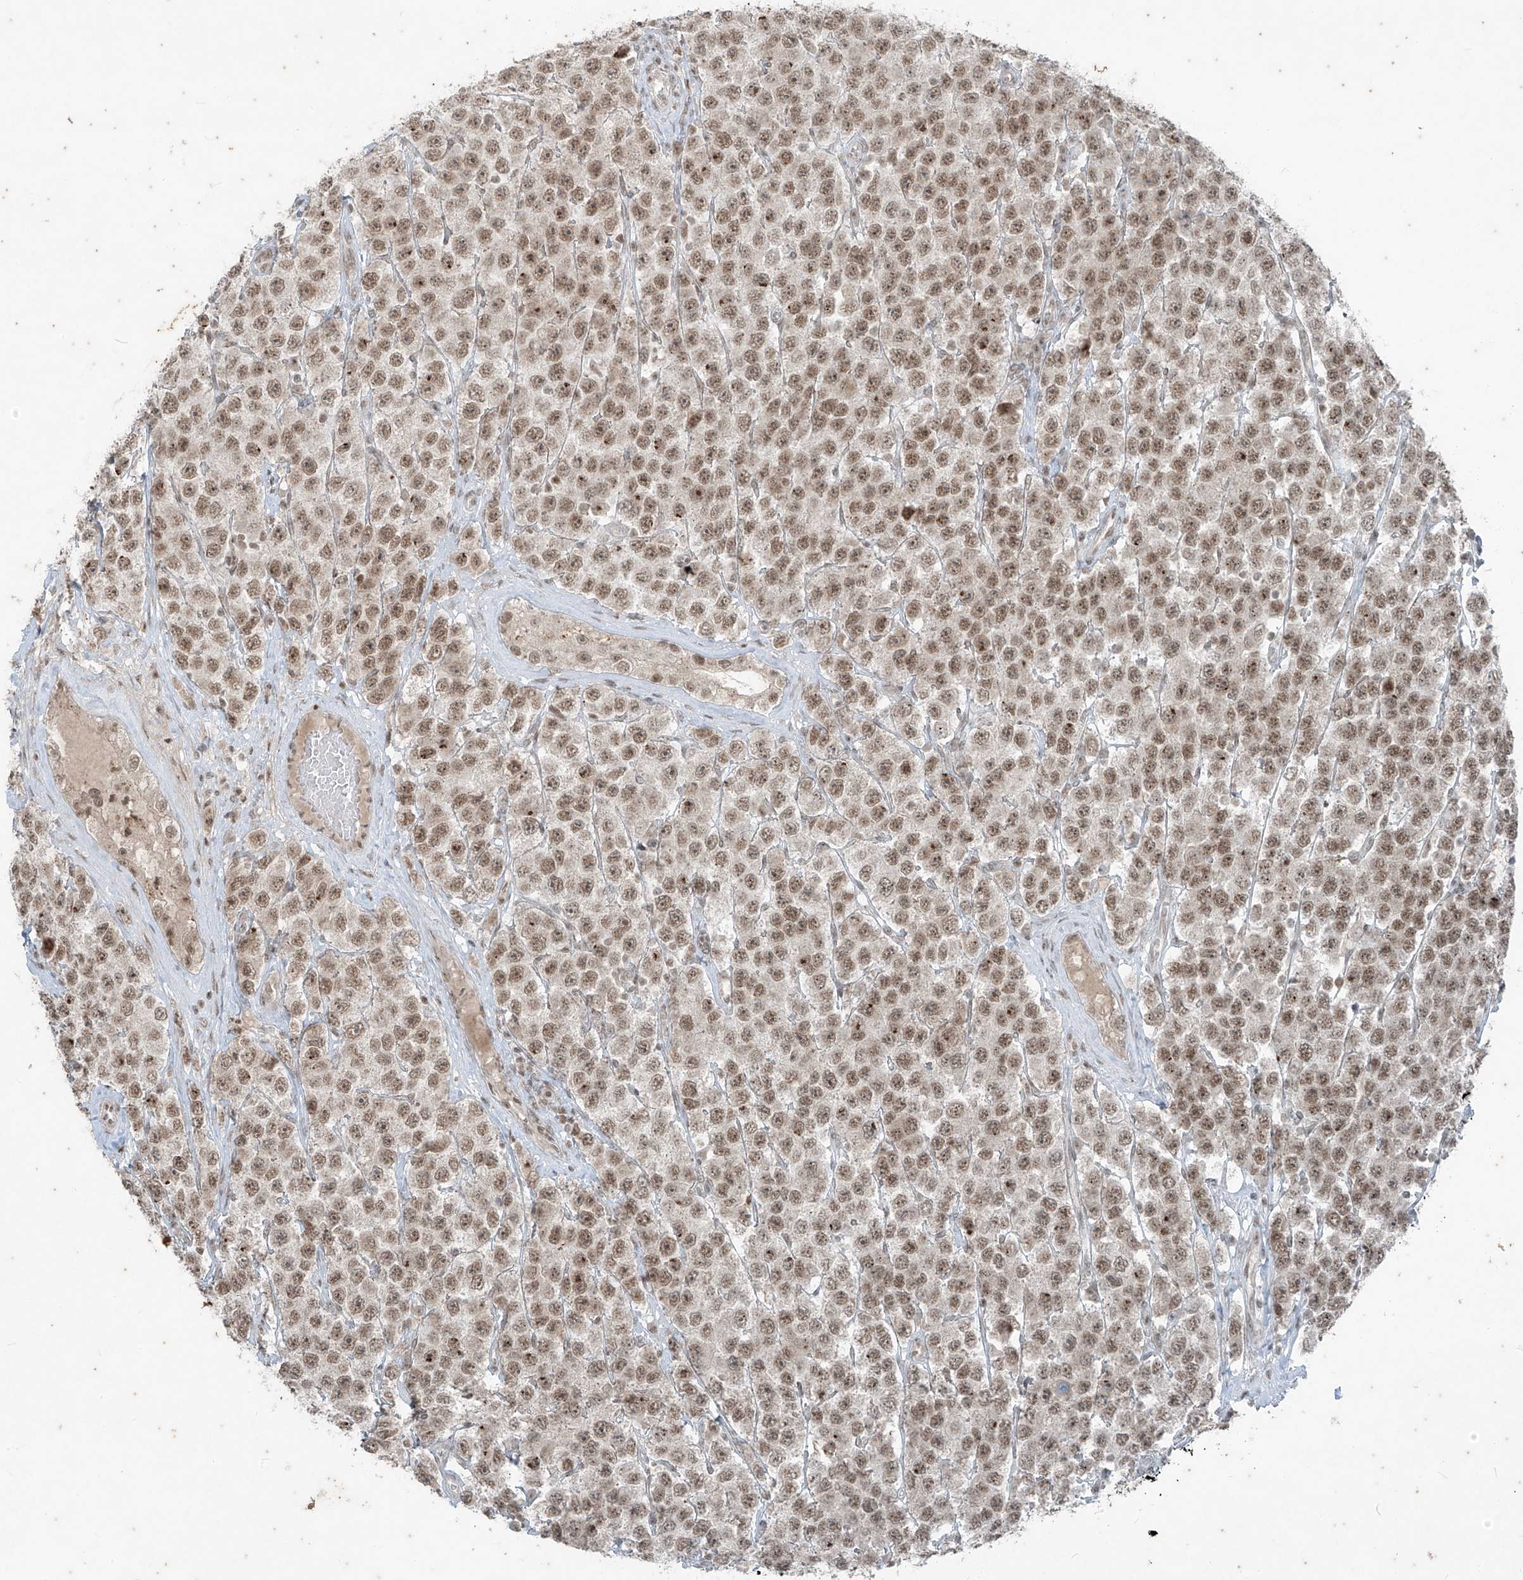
{"staining": {"intensity": "moderate", "quantity": ">75%", "location": "nuclear"}, "tissue": "testis cancer", "cell_type": "Tumor cells", "image_type": "cancer", "snomed": [{"axis": "morphology", "description": "Seminoma, NOS"}, {"axis": "topography", "description": "Testis"}], "caption": "Brown immunohistochemical staining in human testis seminoma displays moderate nuclear positivity in about >75% of tumor cells.", "gene": "ZNF354B", "patient": {"sex": "male", "age": 28}}